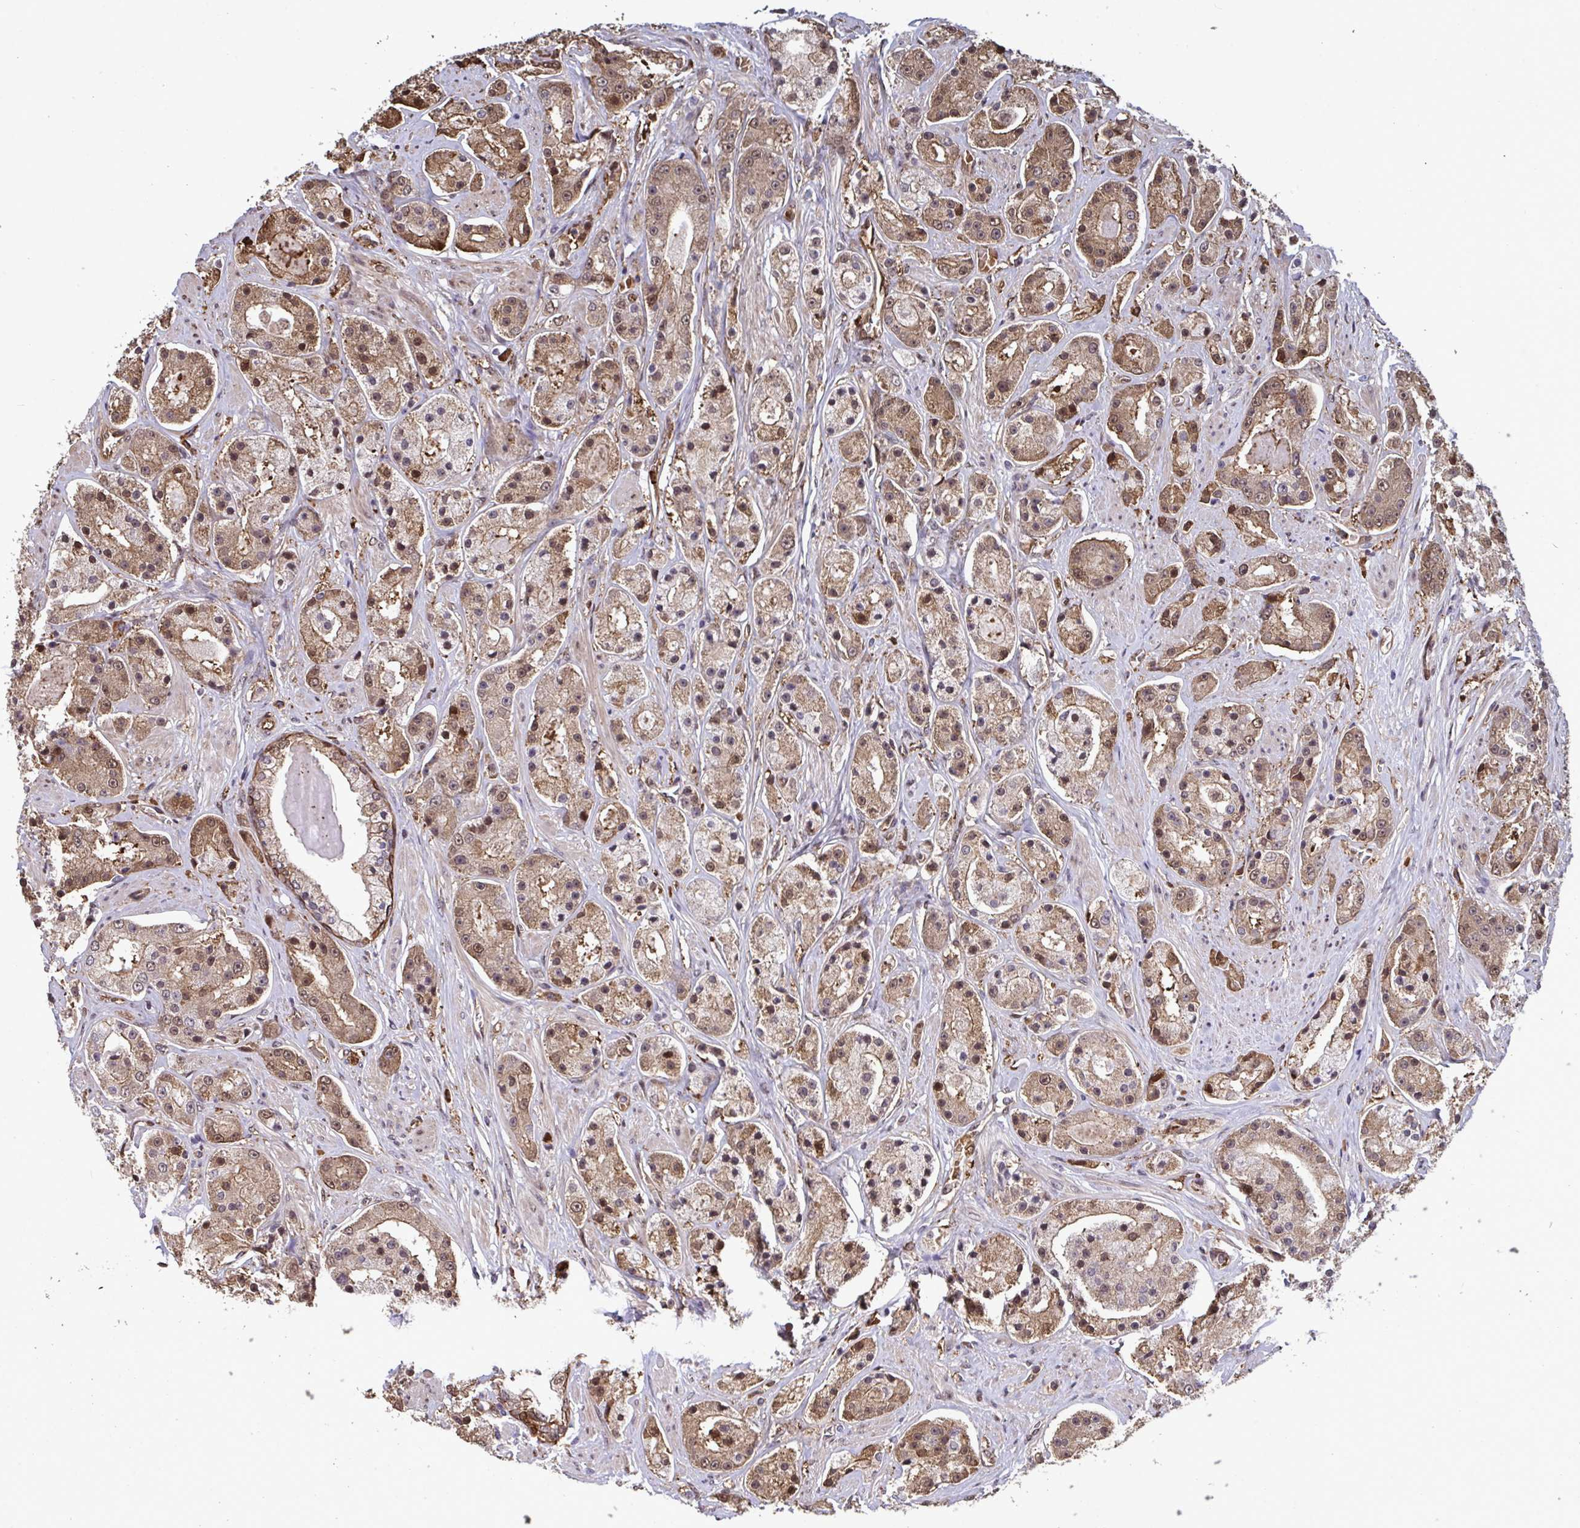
{"staining": {"intensity": "moderate", "quantity": ">75%", "location": "cytoplasmic/membranous,nuclear"}, "tissue": "prostate cancer", "cell_type": "Tumor cells", "image_type": "cancer", "snomed": [{"axis": "morphology", "description": "Adenocarcinoma, High grade"}, {"axis": "topography", "description": "Prostate"}], "caption": "There is medium levels of moderate cytoplasmic/membranous and nuclear positivity in tumor cells of prostate cancer (adenocarcinoma (high-grade)), as demonstrated by immunohistochemical staining (brown color).", "gene": "PELI2", "patient": {"sex": "male", "age": 67}}